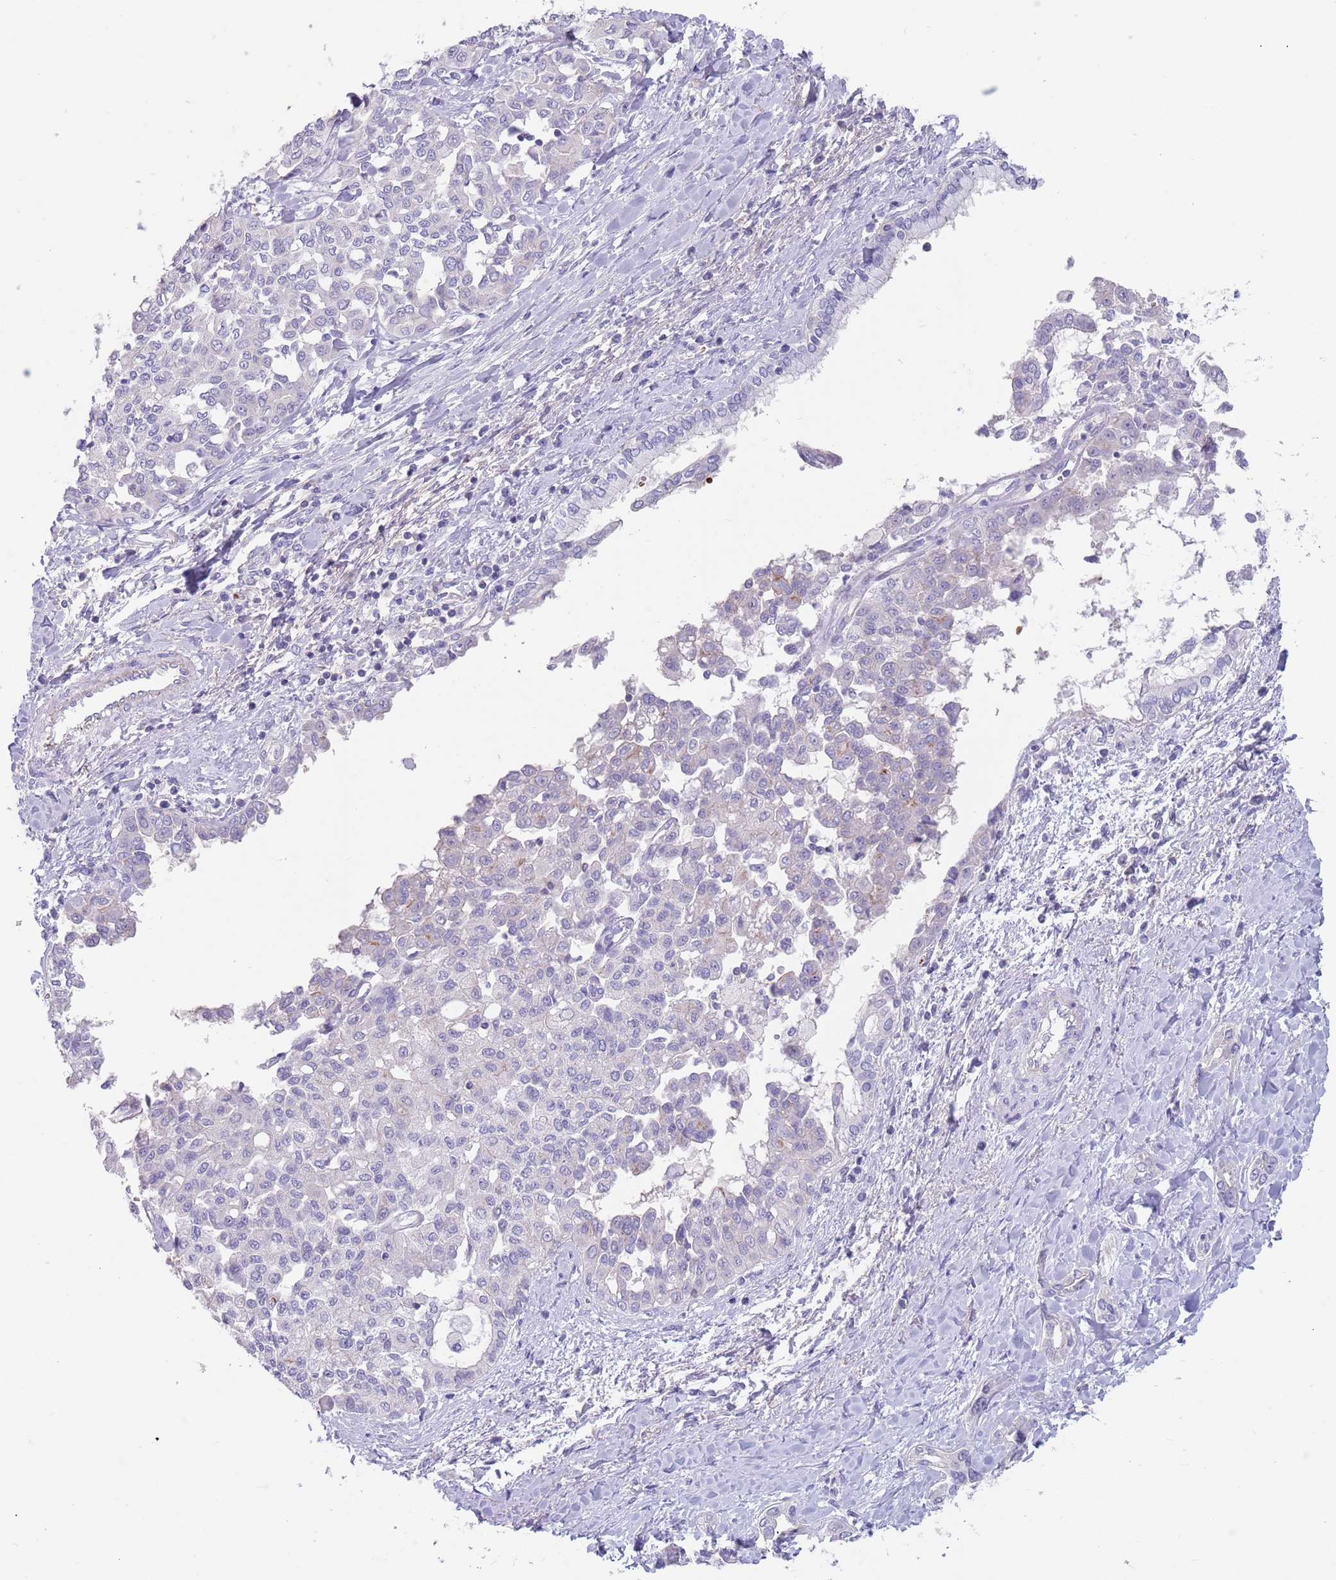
{"staining": {"intensity": "negative", "quantity": "none", "location": "none"}, "tissue": "liver cancer", "cell_type": "Tumor cells", "image_type": "cancer", "snomed": [{"axis": "morphology", "description": "Cholangiocarcinoma"}, {"axis": "topography", "description": "Liver"}], "caption": "This is a image of immunohistochemistry (IHC) staining of liver cholangiocarcinoma, which shows no staining in tumor cells.", "gene": "ZNF14", "patient": {"sex": "female", "age": 77}}